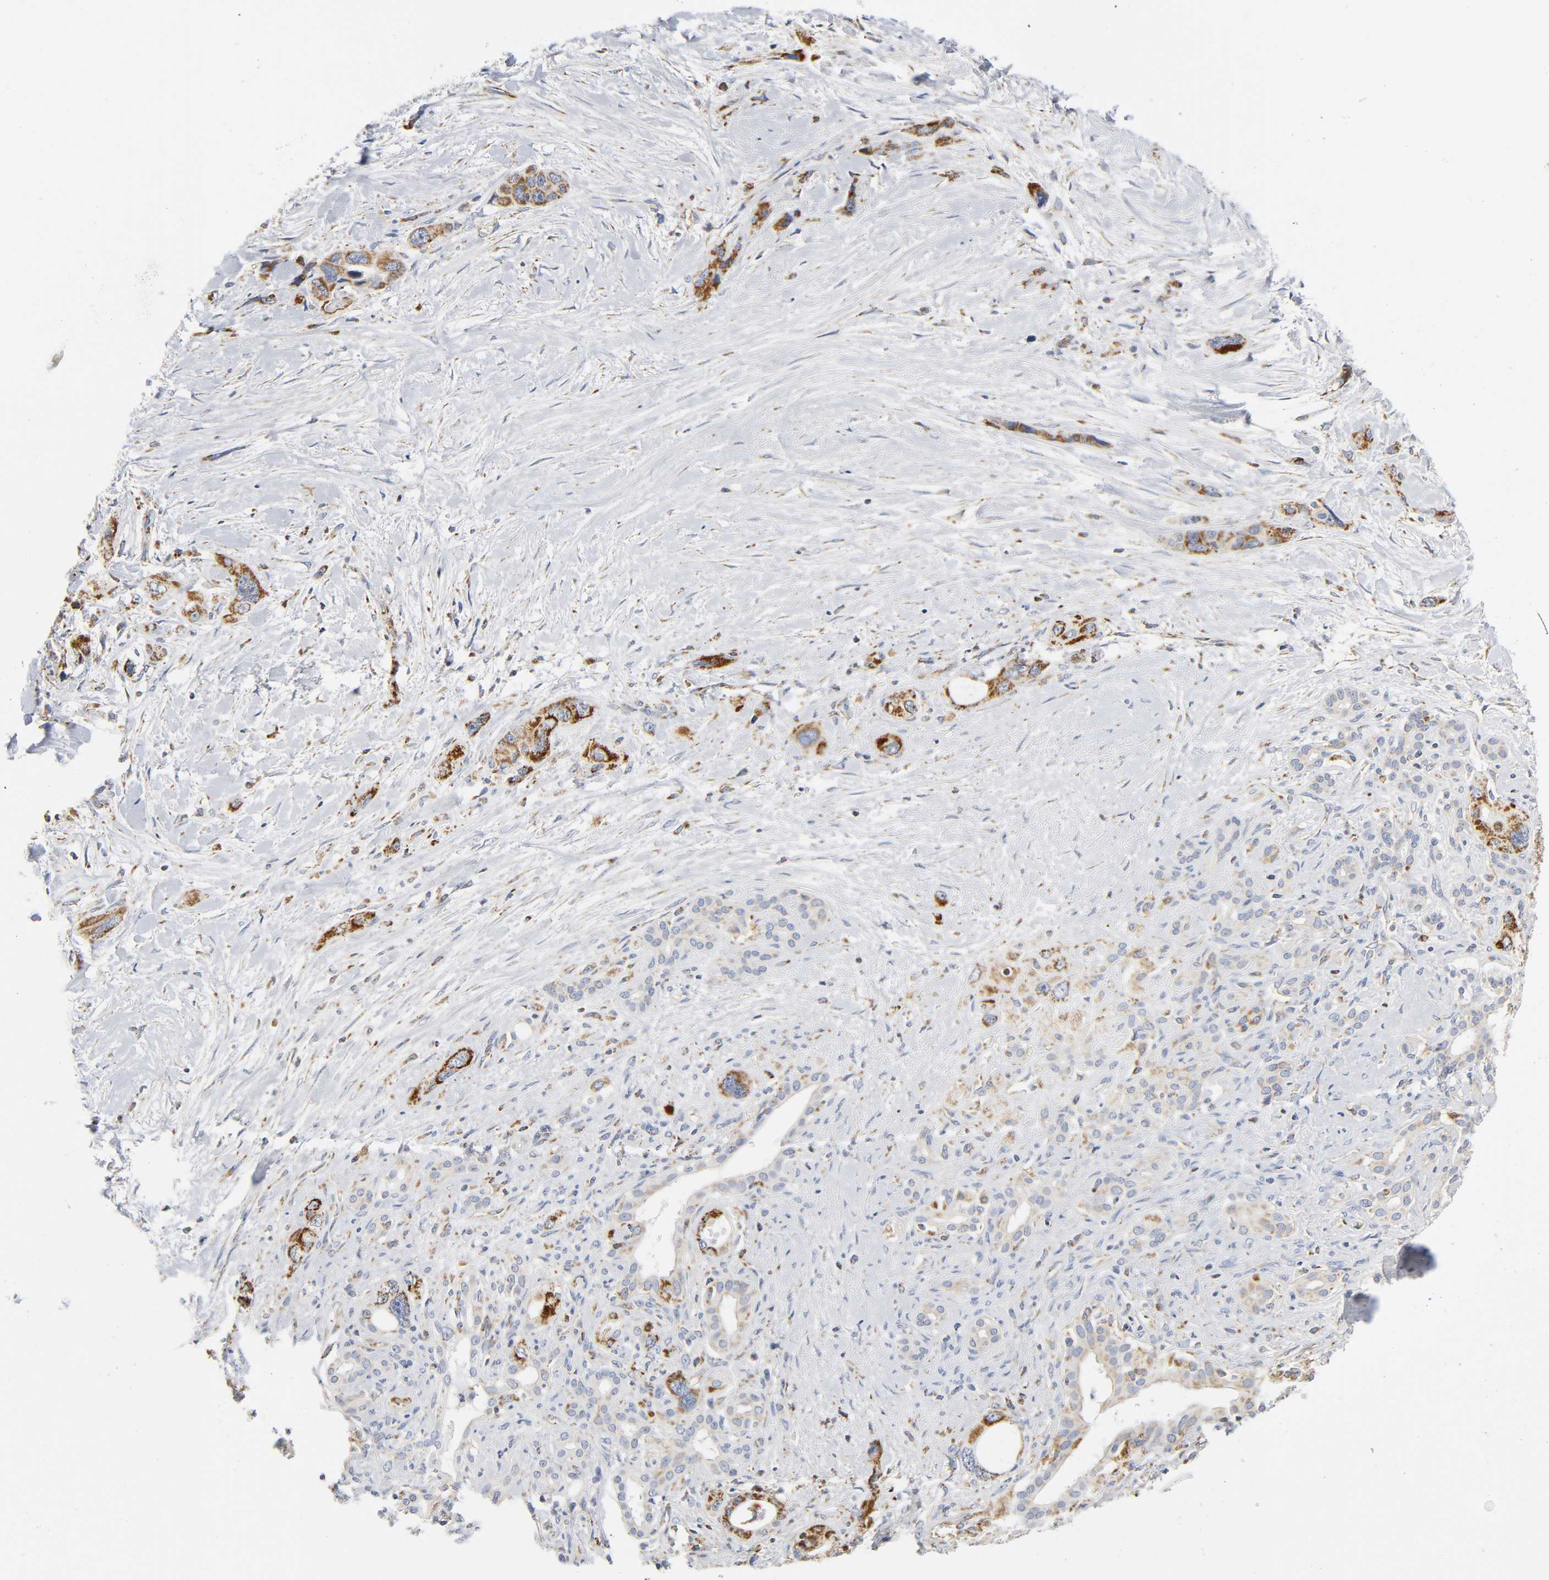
{"staining": {"intensity": "strong", "quantity": ">75%", "location": "cytoplasmic/membranous"}, "tissue": "pancreatic cancer", "cell_type": "Tumor cells", "image_type": "cancer", "snomed": [{"axis": "morphology", "description": "Adenocarcinoma, NOS"}, {"axis": "topography", "description": "Pancreas"}], "caption": "Immunohistochemistry (IHC) staining of pancreatic cancer (adenocarcinoma), which shows high levels of strong cytoplasmic/membranous staining in about >75% of tumor cells indicating strong cytoplasmic/membranous protein staining. The staining was performed using DAB (brown) for protein detection and nuclei were counterstained in hematoxylin (blue).", "gene": "BAK1", "patient": {"sex": "male", "age": 46}}